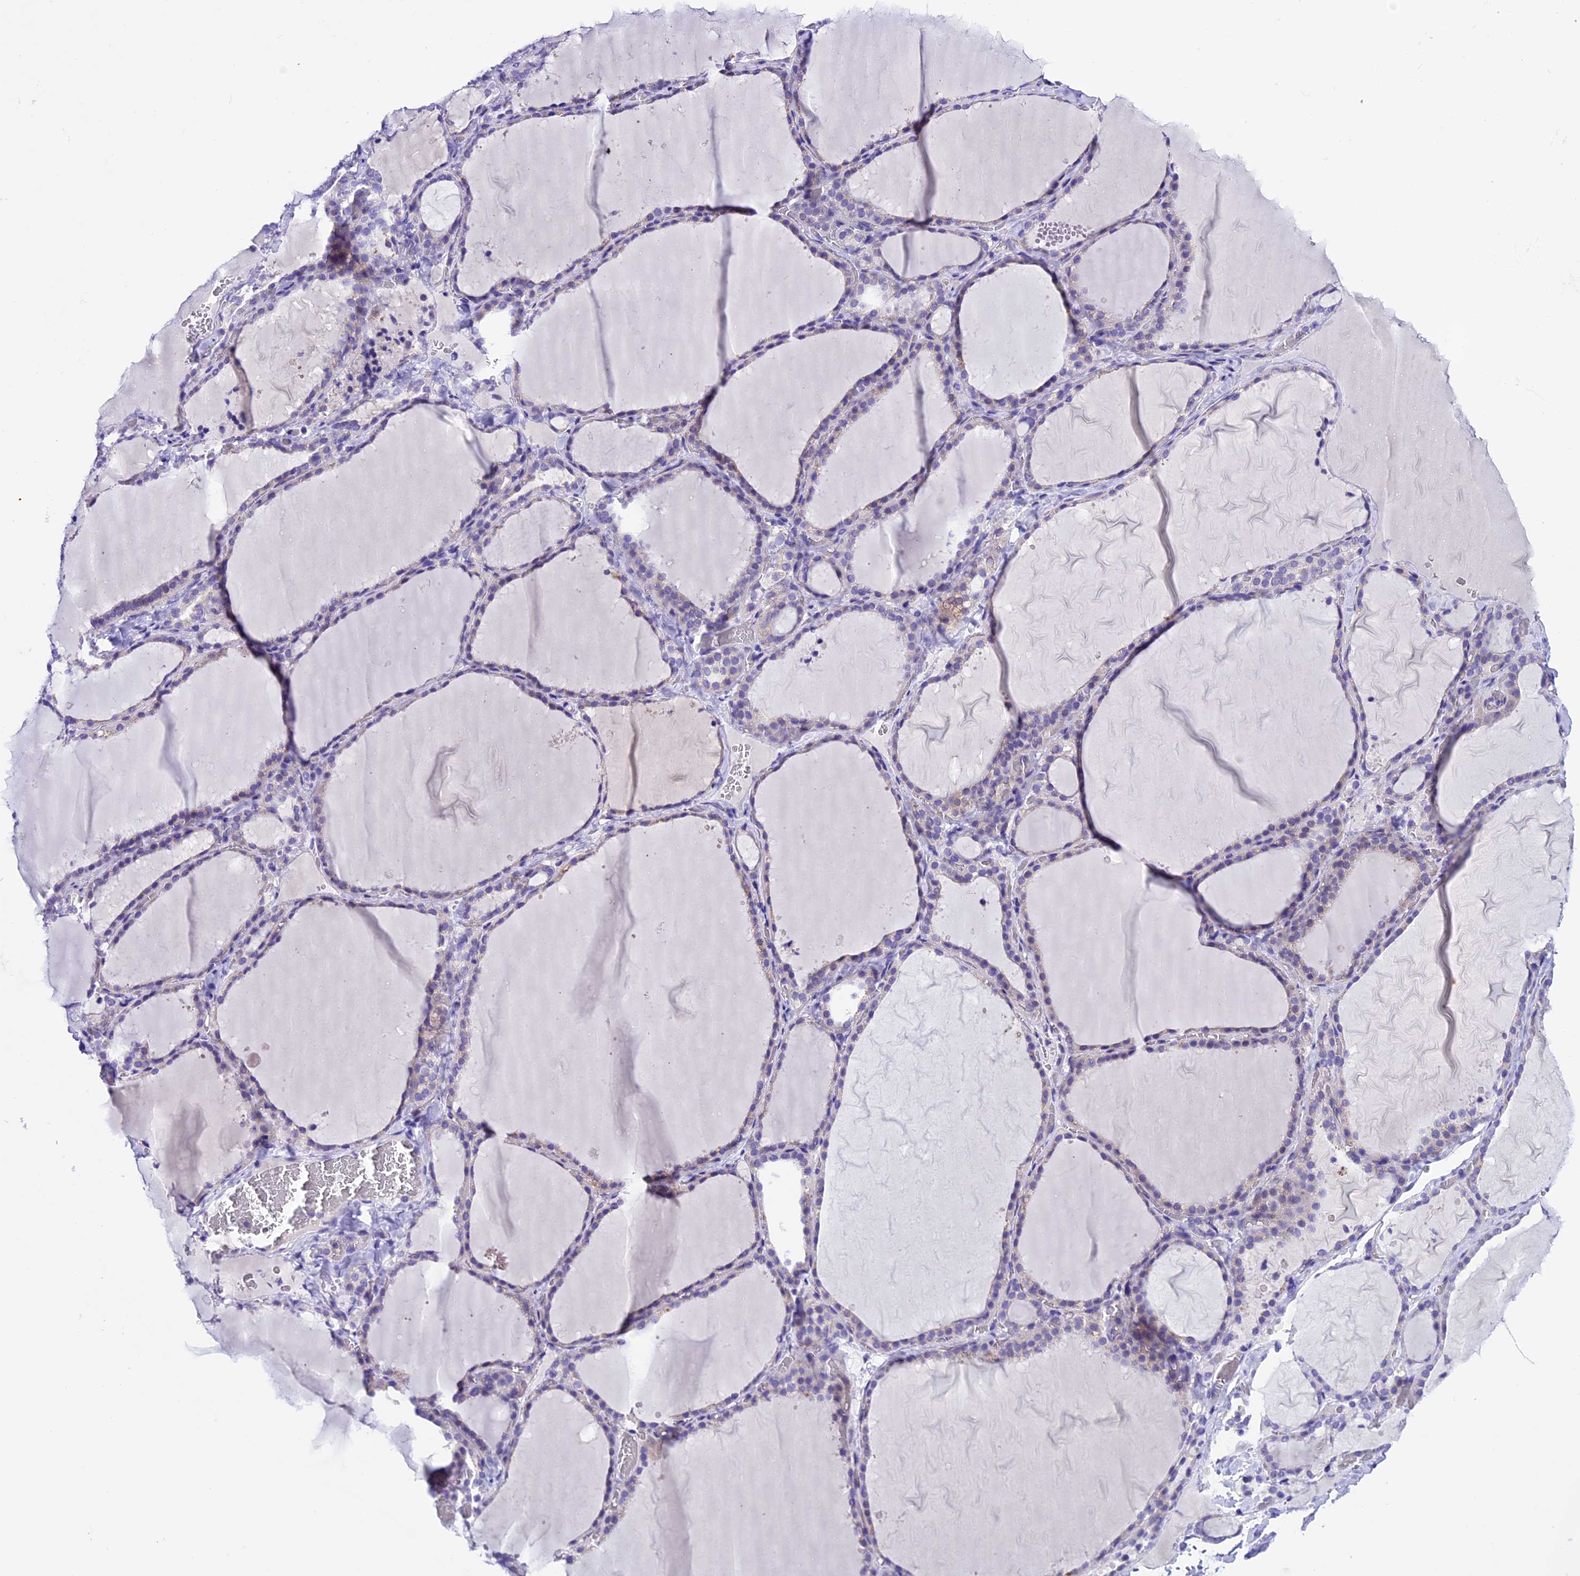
{"staining": {"intensity": "weak", "quantity": "<25%", "location": "cytoplasmic/membranous"}, "tissue": "thyroid gland", "cell_type": "Glandular cells", "image_type": "normal", "snomed": [{"axis": "morphology", "description": "Normal tissue, NOS"}, {"axis": "topography", "description": "Thyroid gland"}], "caption": "The histopathology image shows no staining of glandular cells in unremarkable thyroid gland.", "gene": "XKR7", "patient": {"sex": "female", "age": 22}}